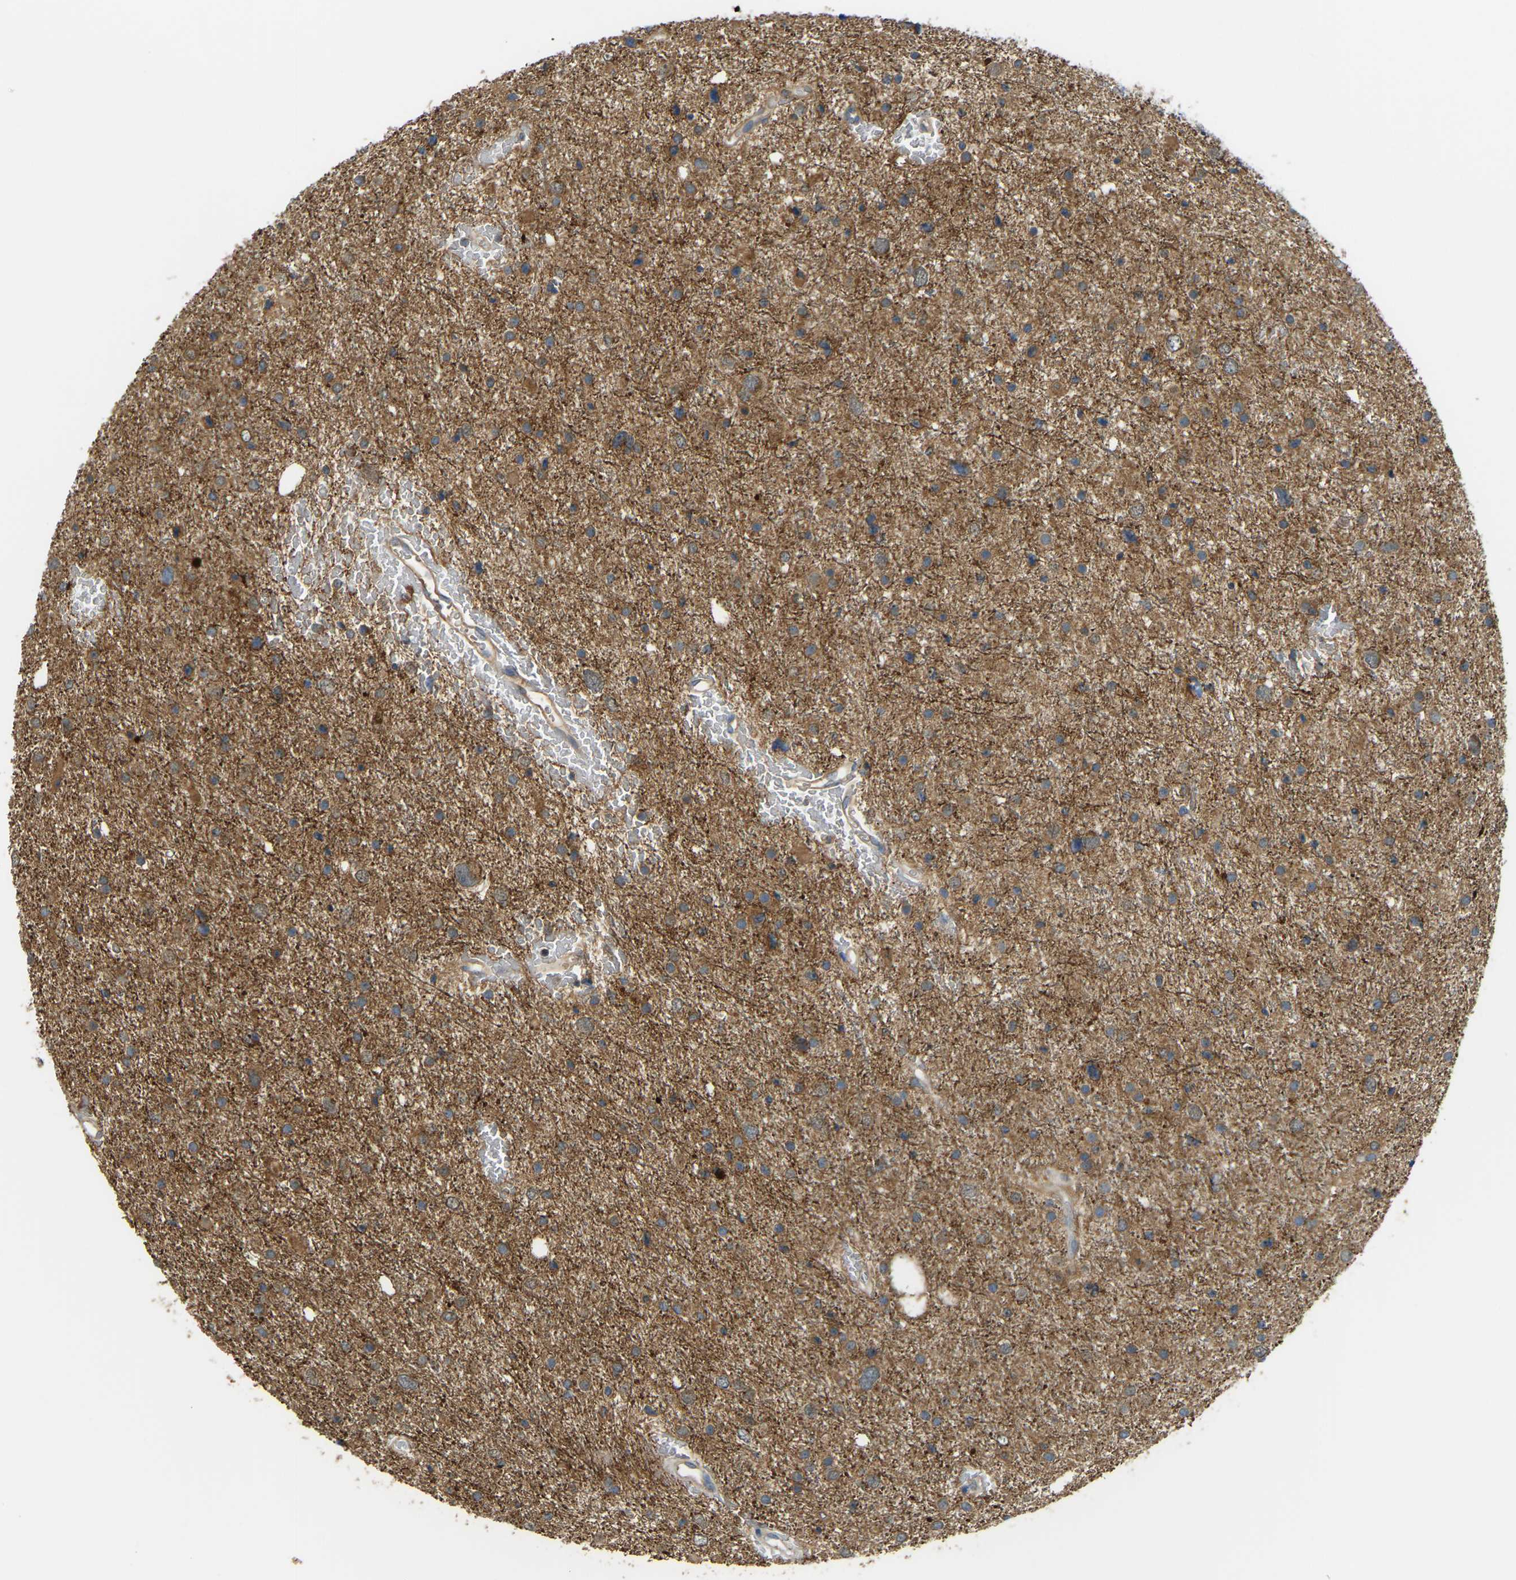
{"staining": {"intensity": "moderate", "quantity": ">75%", "location": "cytoplasmic/membranous"}, "tissue": "glioma", "cell_type": "Tumor cells", "image_type": "cancer", "snomed": [{"axis": "morphology", "description": "Glioma, malignant, Low grade"}, {"axis": "topography", "description": "Brain"}], "caption": "Immunohistochemistry (IHC) image of malignant low-grade glioma stained for a protein (brown), which reveals medium levels of moderate cytoplasmic/membranous expression in about >75% of tumor cells.", "gene": "GDA", "patient": {"sex": "female", "age": 37}}